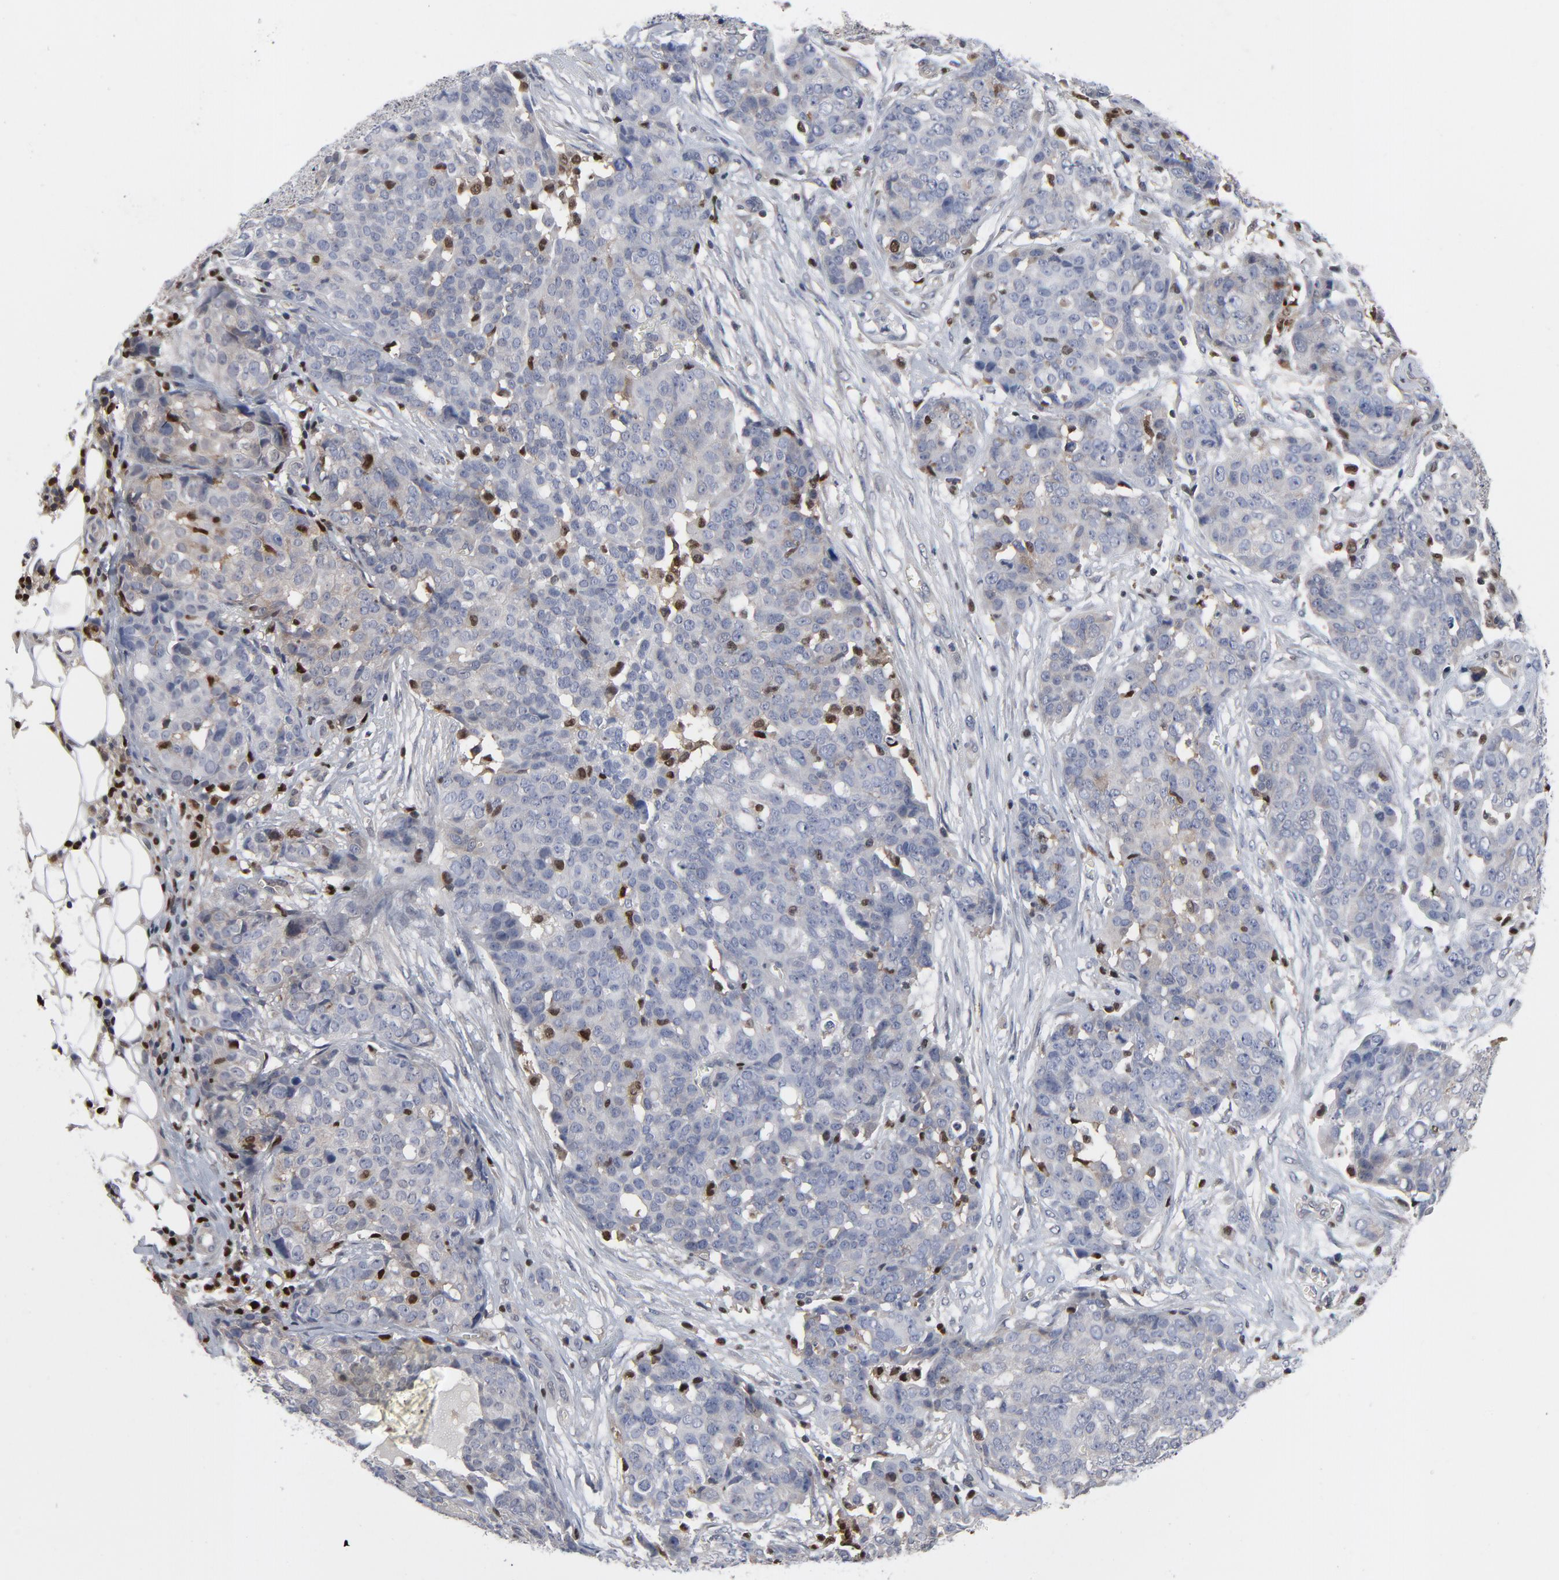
{"staining": {"intensity": "negative", "quantity": "none", "location": "none"}, "tissue": "ovarian cancer", "cell_type": "Tumor cells", "image_type": "cancer", "snomed": [{"axis": "morphology", "description": "Cystadenocarcinoma, serous, NOS"}, {"axis": "topography", "description": "Soft tissue"}, {"axis": "topography", "description": "Ovary"}], "caption": "This is a photomicrograph of immunohistochemistry (IHC) staining of ovarian serous cystadenocarcinoma, which shows no expression in tumor cells. (DAB (3,3'-diaminobenzidine) immunohistochemistry (IHC), high magnification).", "gene": "NFKB1", "patient": {"sex": "female", "age": 57}}